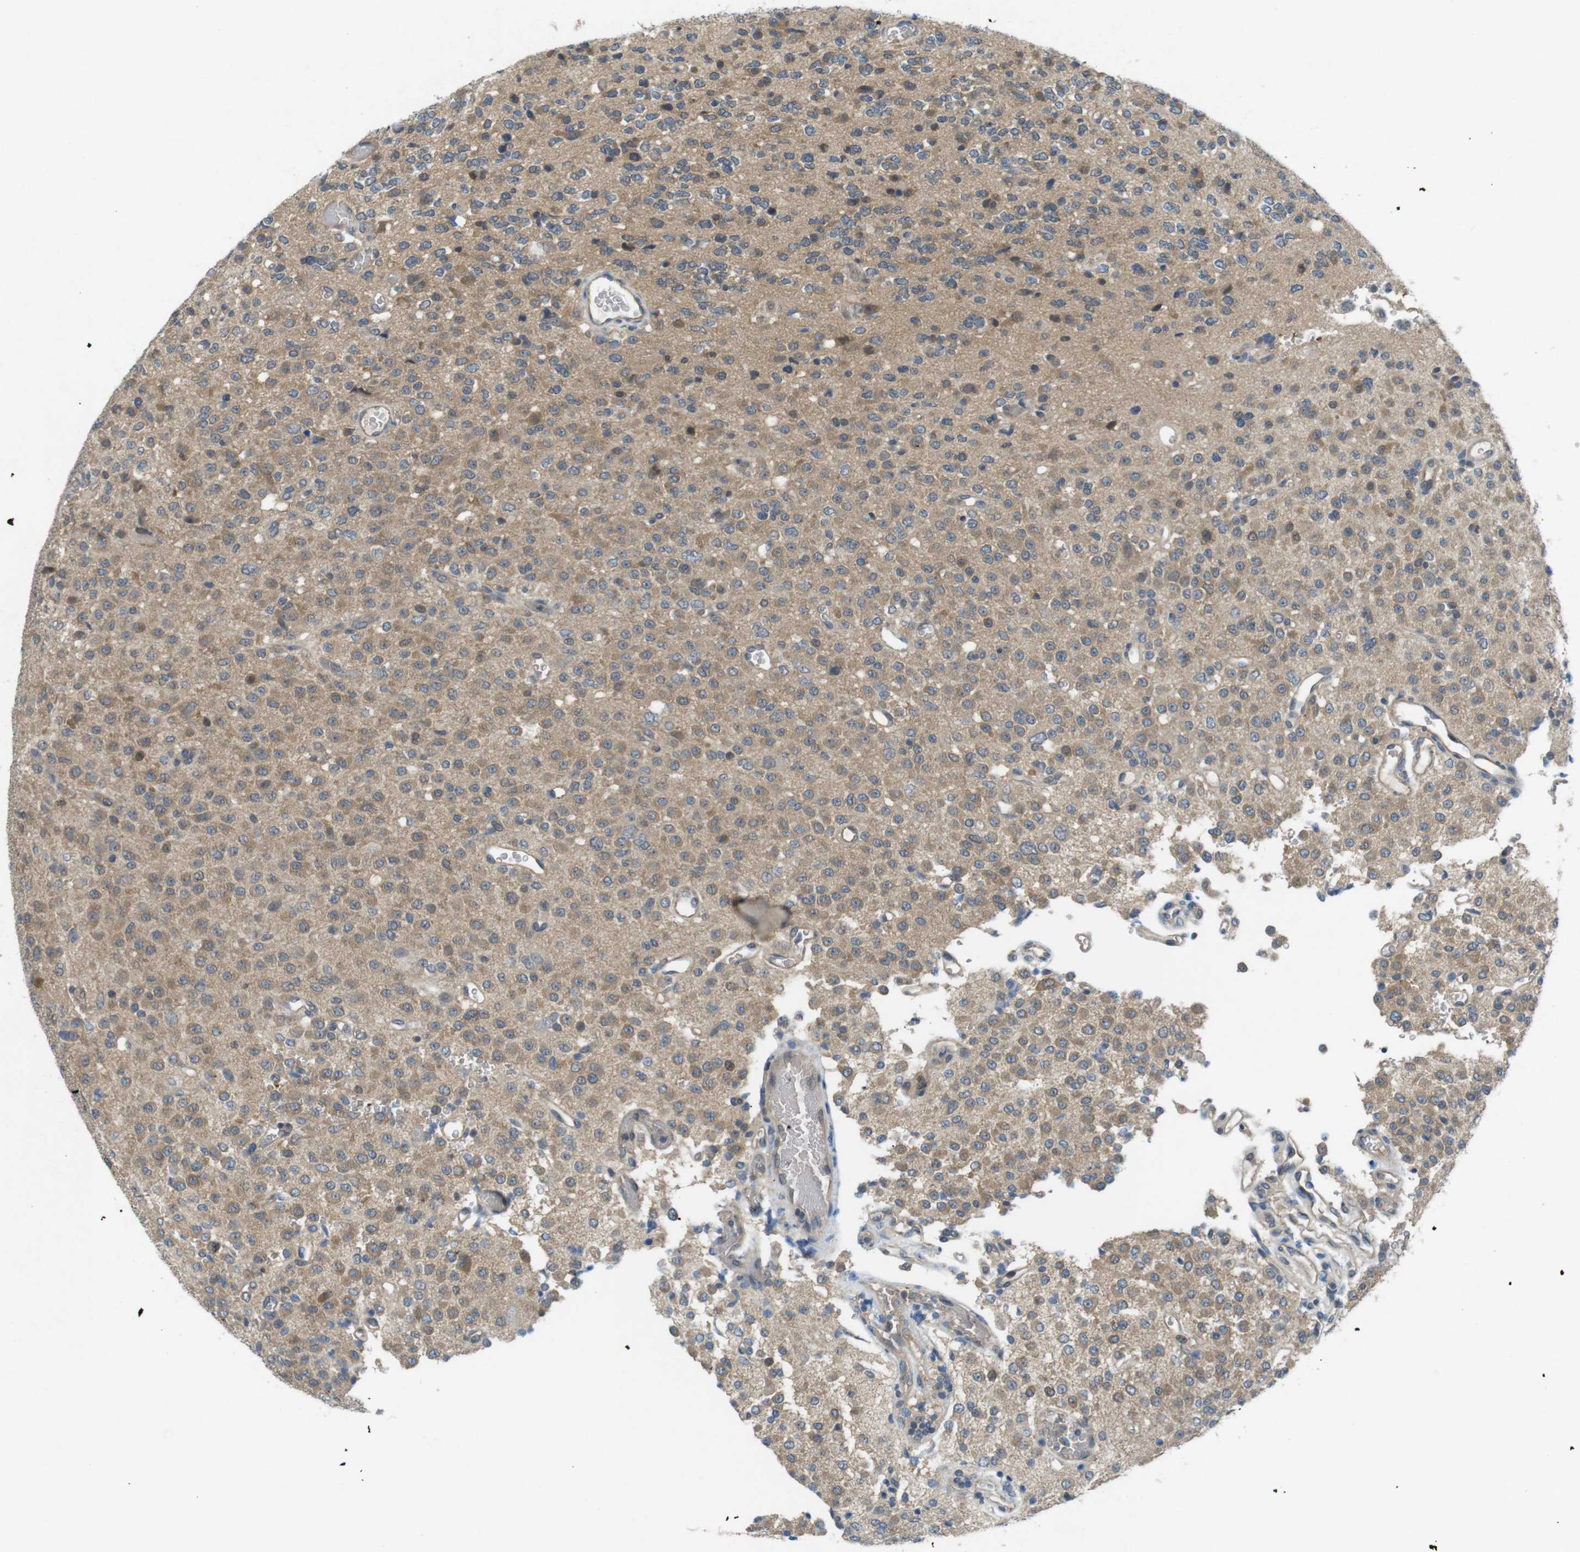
{"staining": {"intensity": "weak", "quantity": ">75%", "location": "cytoplasmic/membranous"}, "tissue": "glioma", "cell_type": "Tumor cells", "image_type": "cancer", "snomed": [{"axis": "morphology", "description": "Glioma, malignant, Low grade"}, {"axis": "topography", "description": "Brain"}], "caption": "Low-grade glioma (malignant) stained with a protein marker shows weak staining in tumor cells.", "gene": "SUGT1", "patient": {"sex": "male", "age": 38}}